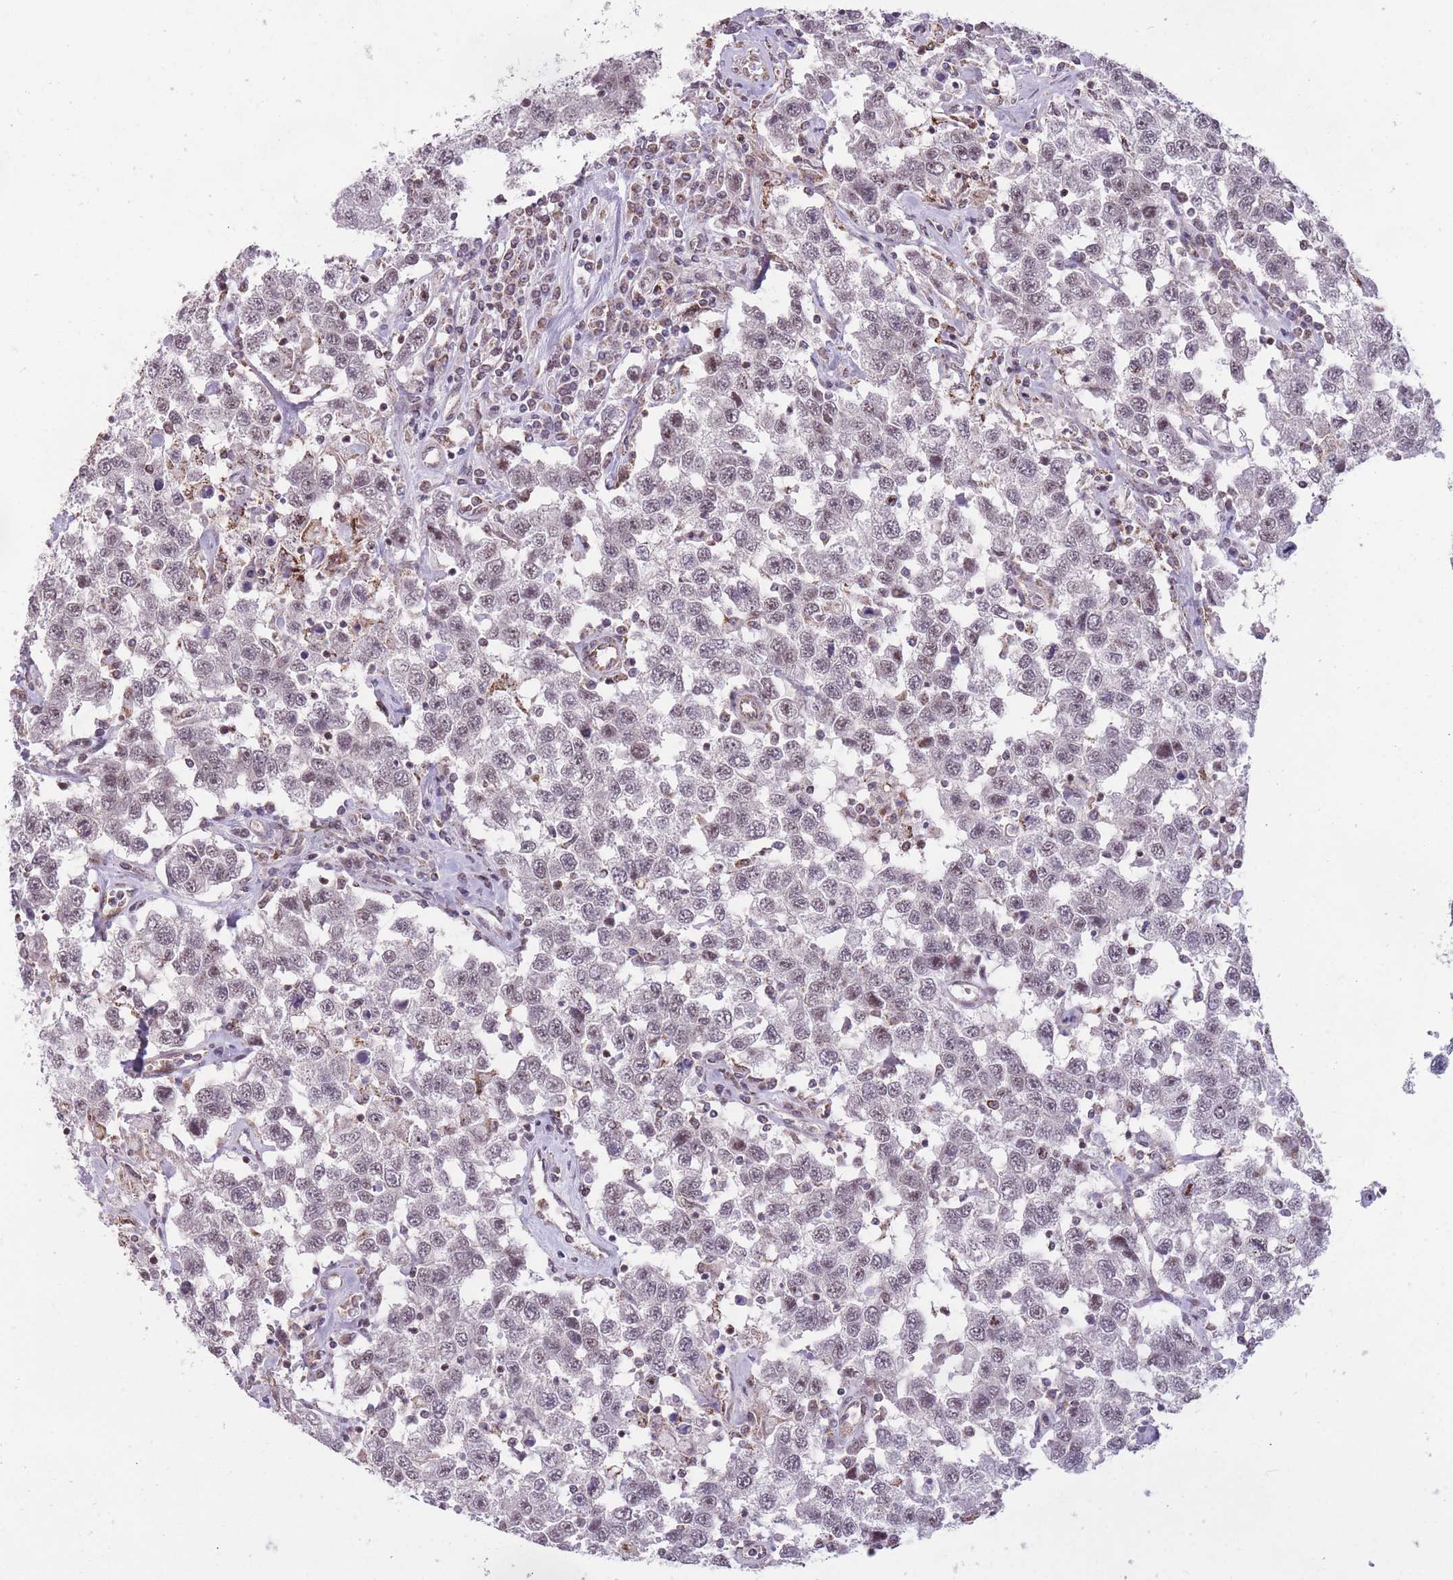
{"staining": {"intensity": "weak", "quantity": "<25%", "location": "nuclear"}, "tissue": "testis cancer", "cell_type": "Tumor cells", "image_type": "cancer", "snomed": [{"axis": "morphology", "description": "Seminoma, NOS"}, {"axis": "topography", "description": "Testis"}], "caption": "Tumor cells show no significant staining in testis cancer.", "gene": "DPYSL4", "patient": {"sex": "male", "age": 41}}